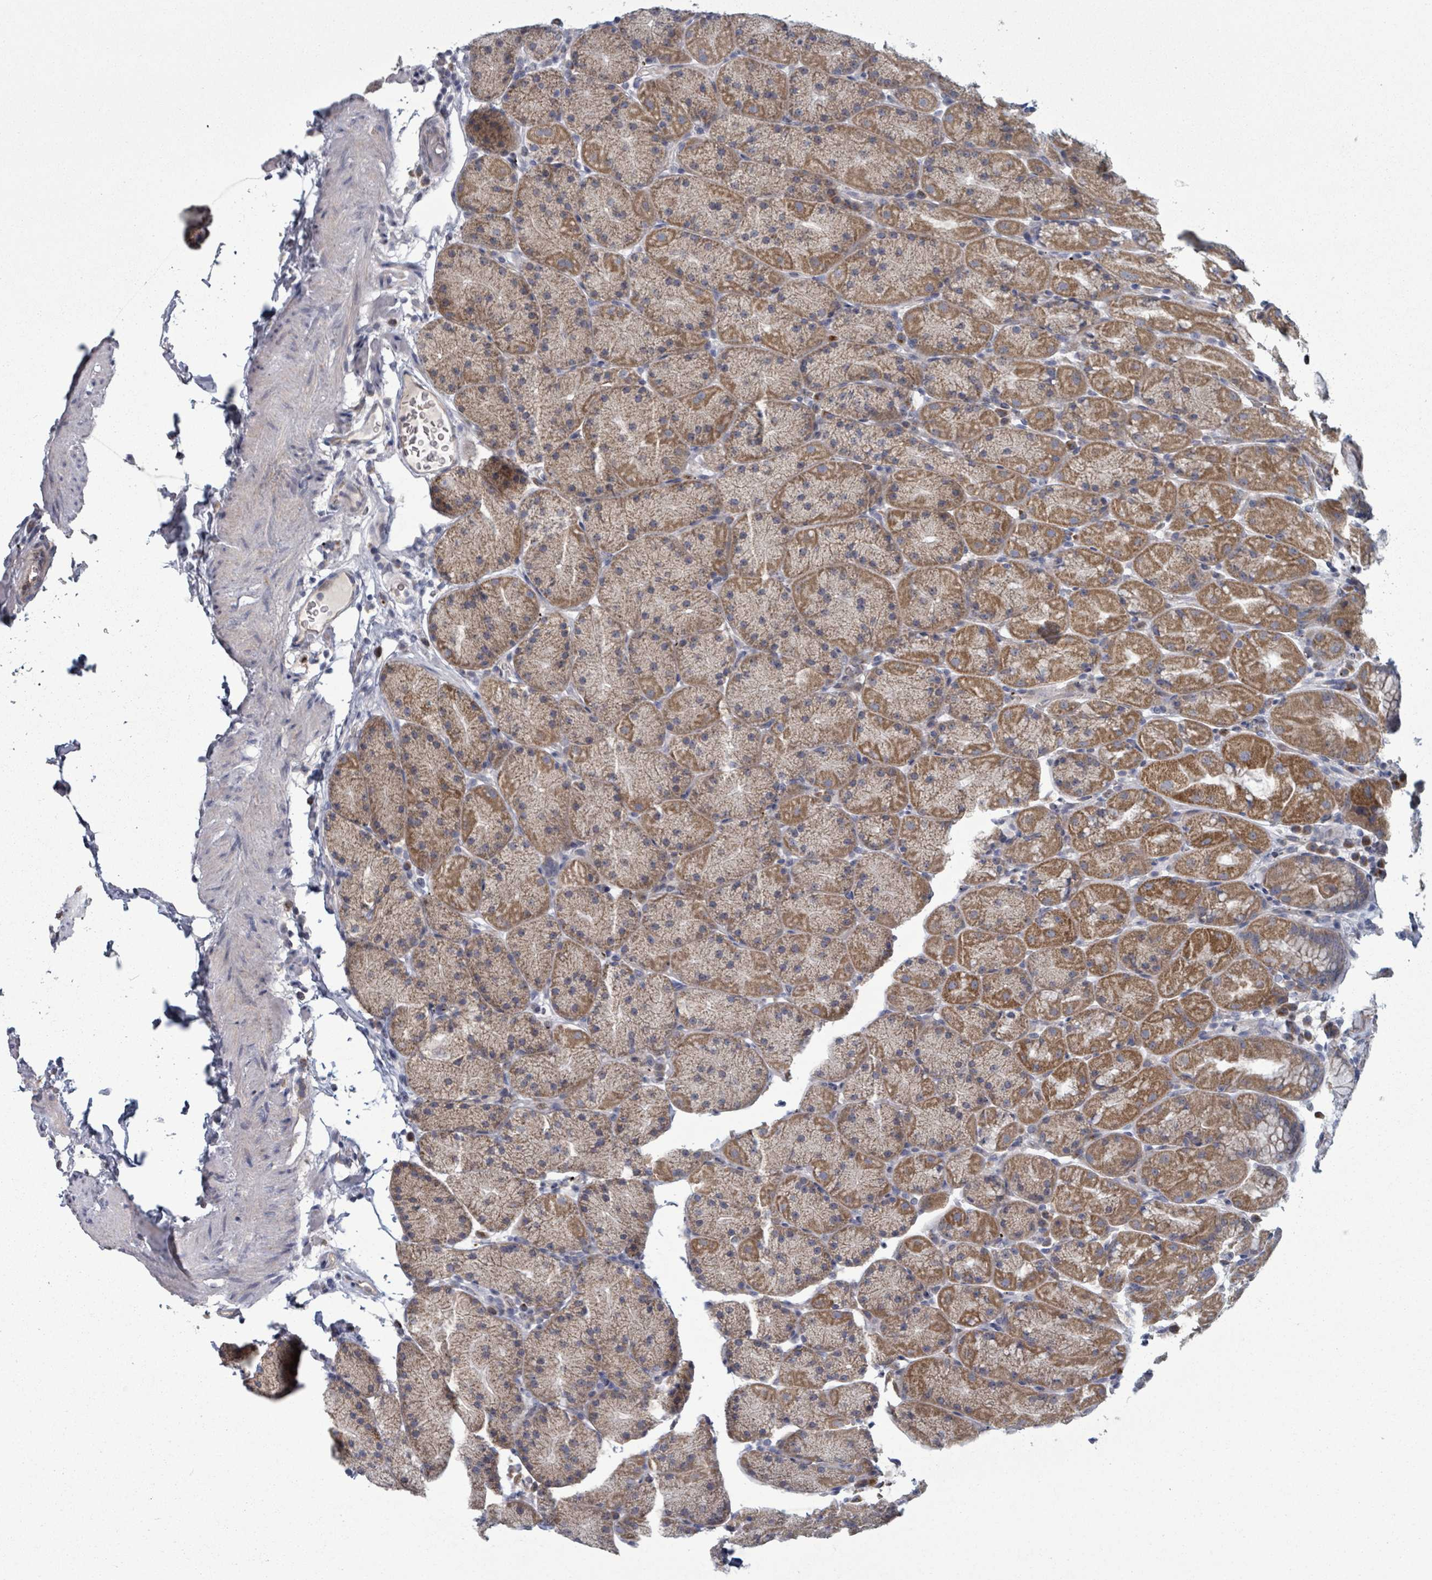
{"staining": {"intensity": "moderate", "quantity": ">75%", "location": "cytoplasmic/membranous"}, "tissue": "stomach", "cell_type": "Glandular cells", "image_type": "normal", "snomed": [{"axis": "morphology", "description": "Normal tissue, NOS"}, {"axis": "topography", "description": "Stomach, upper"}, {"axis": "topography", "description": "Stomach, lower"}], "caption": "IHC of benign stomach exhibits medium levels of moderate cytoplasmic/membranous staining in approximately >75% of glandular cells. (Stains: DAB in brown, nuclei in blue, Microscopy: brightfield microscopy at high magnification).", "gene": "FKBP1A", "patient": {"sex": "male", "age": 67}}